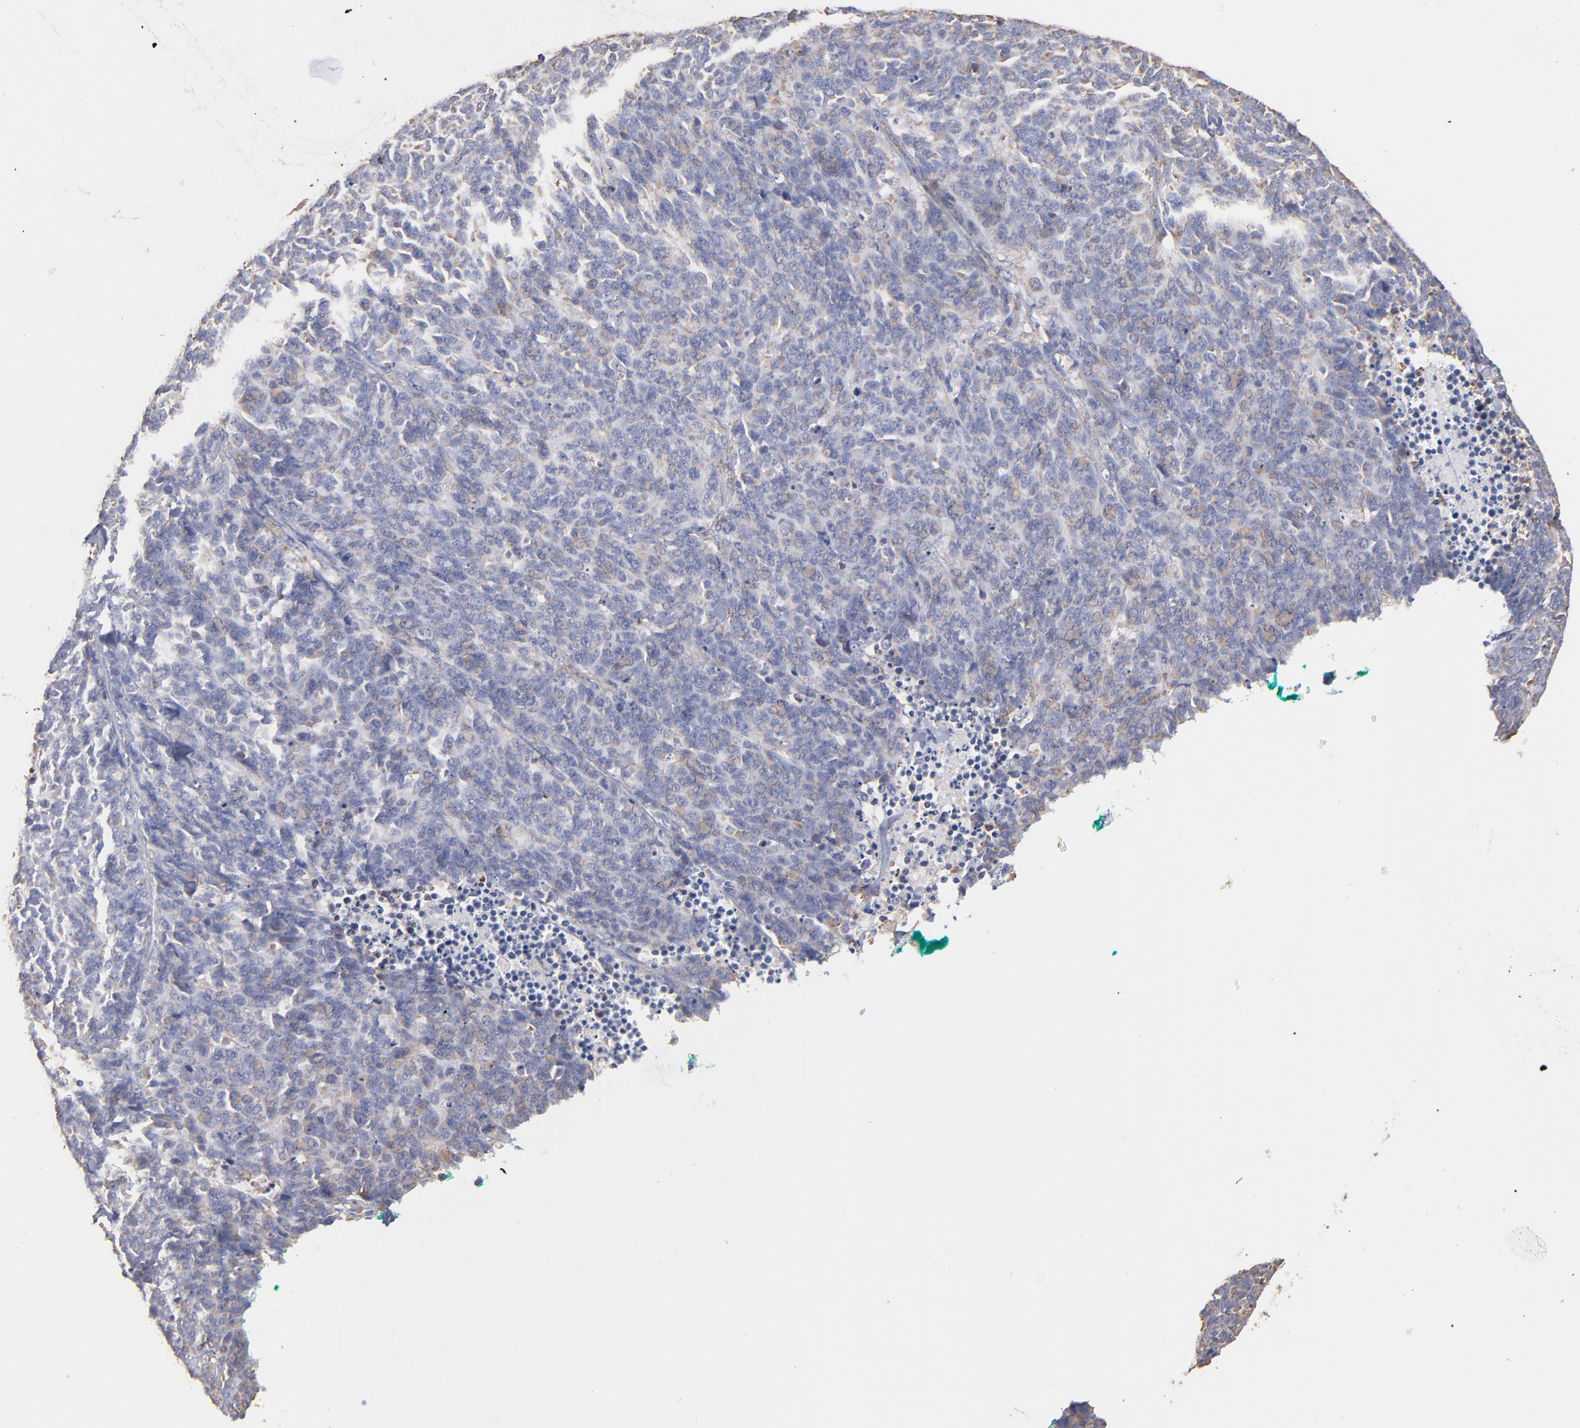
{"staining": {"intensity": "negative", "quantity": "none", "location": "none"}, "tissue": "lung cancer", "cell_type": "Tumor cells", "image_type": "cancer", "snomed": [{"axis": "morphology", "description": "Neoplasm, malignant, NOS"}, {"axis": "topography", "description": "Lung"}], "caption": "A photomicrograph of human lung cancer (neoplasm (malignant)) is negative for staining in tumor cells. Nuclei are stained in blue.", "gene": "RPL9", "patient": {"sex": "female", "age": 58}}